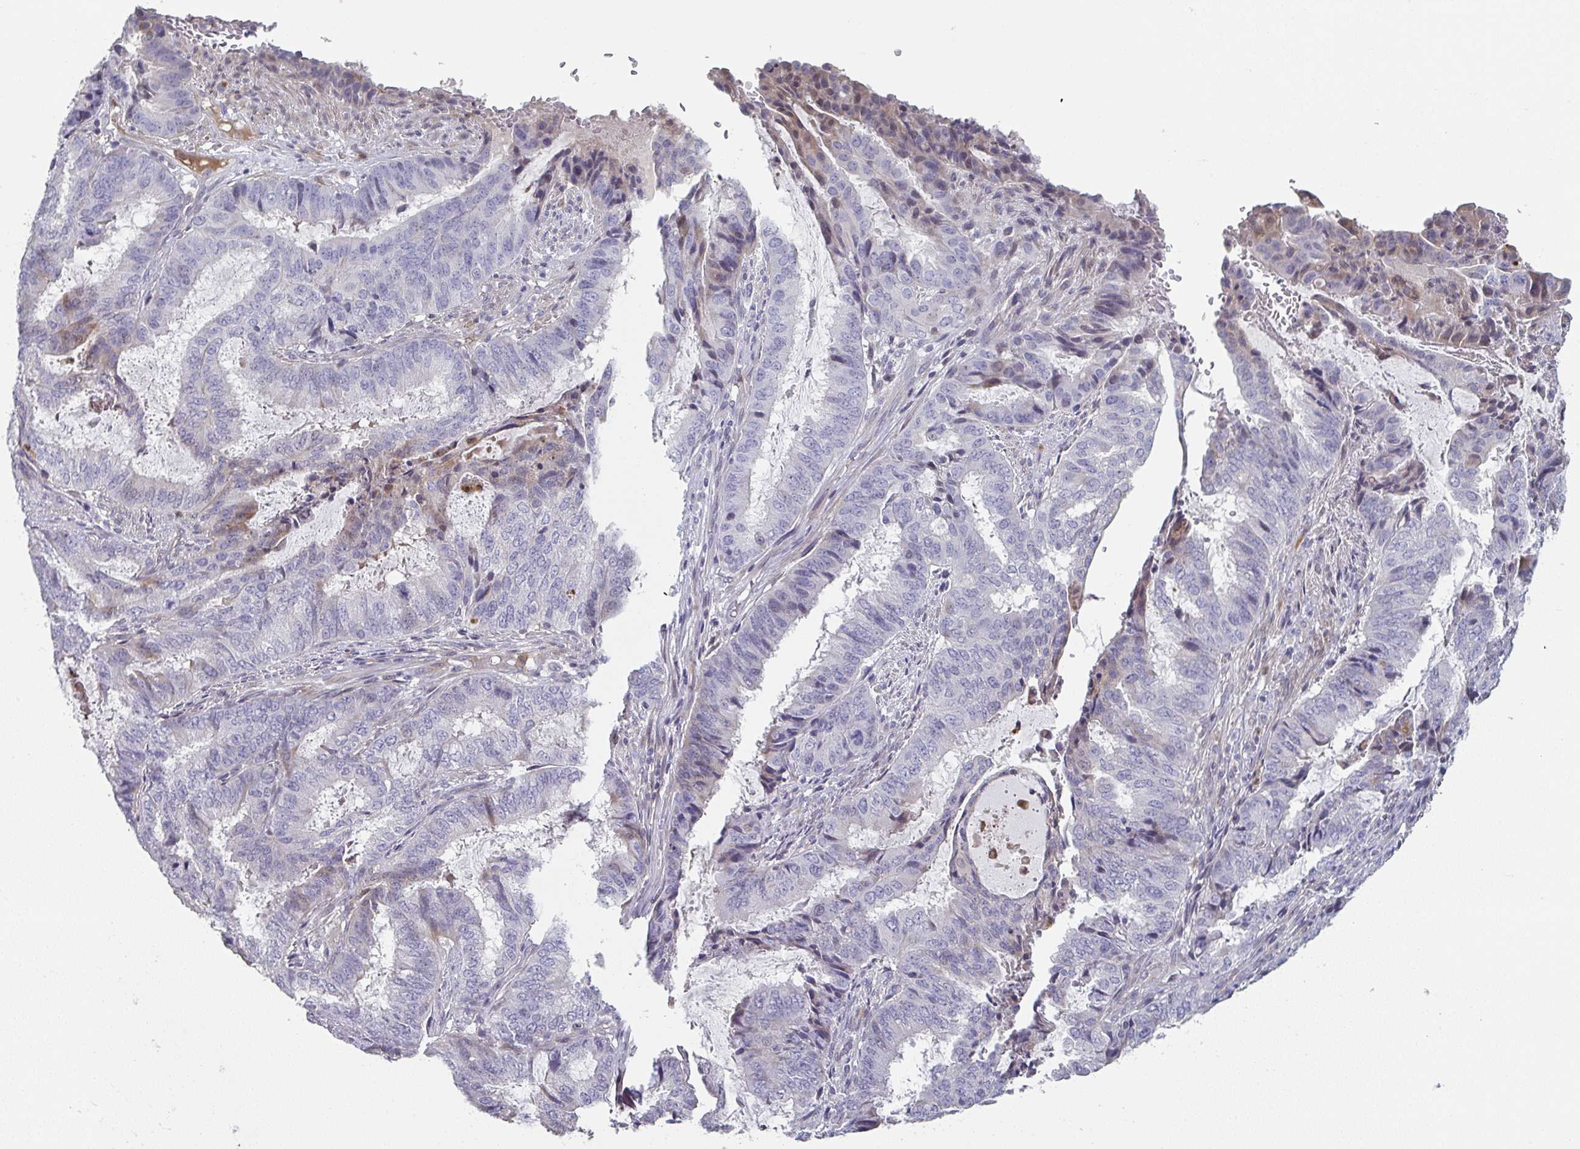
{"staining": {"intensity": "negative", "quantity": "none", "location": "none"}, "tissue": "endometrial cancer", "cell_type": "Tumor cells", "image_type": "cancer", "snomed": [{"axis": "morphology", "description": "Adenocarcinoma, NOS"}, {"axis": "topography", "description": "Endometrium"}], "caption": "IHC photomicrograph of neoplastic tissue: human adenocarcinoma (endometrial) stained with DAB (3,3'-diaminobenzidine) demonstrates no significant protein expression in tumor cells. (DAB (3,3'-diaminobenzidine) IHC visualized using brightfield microscopy, high magnification).", "gene": "A1CF", "patient": {"sex": "female", "age": 51}}